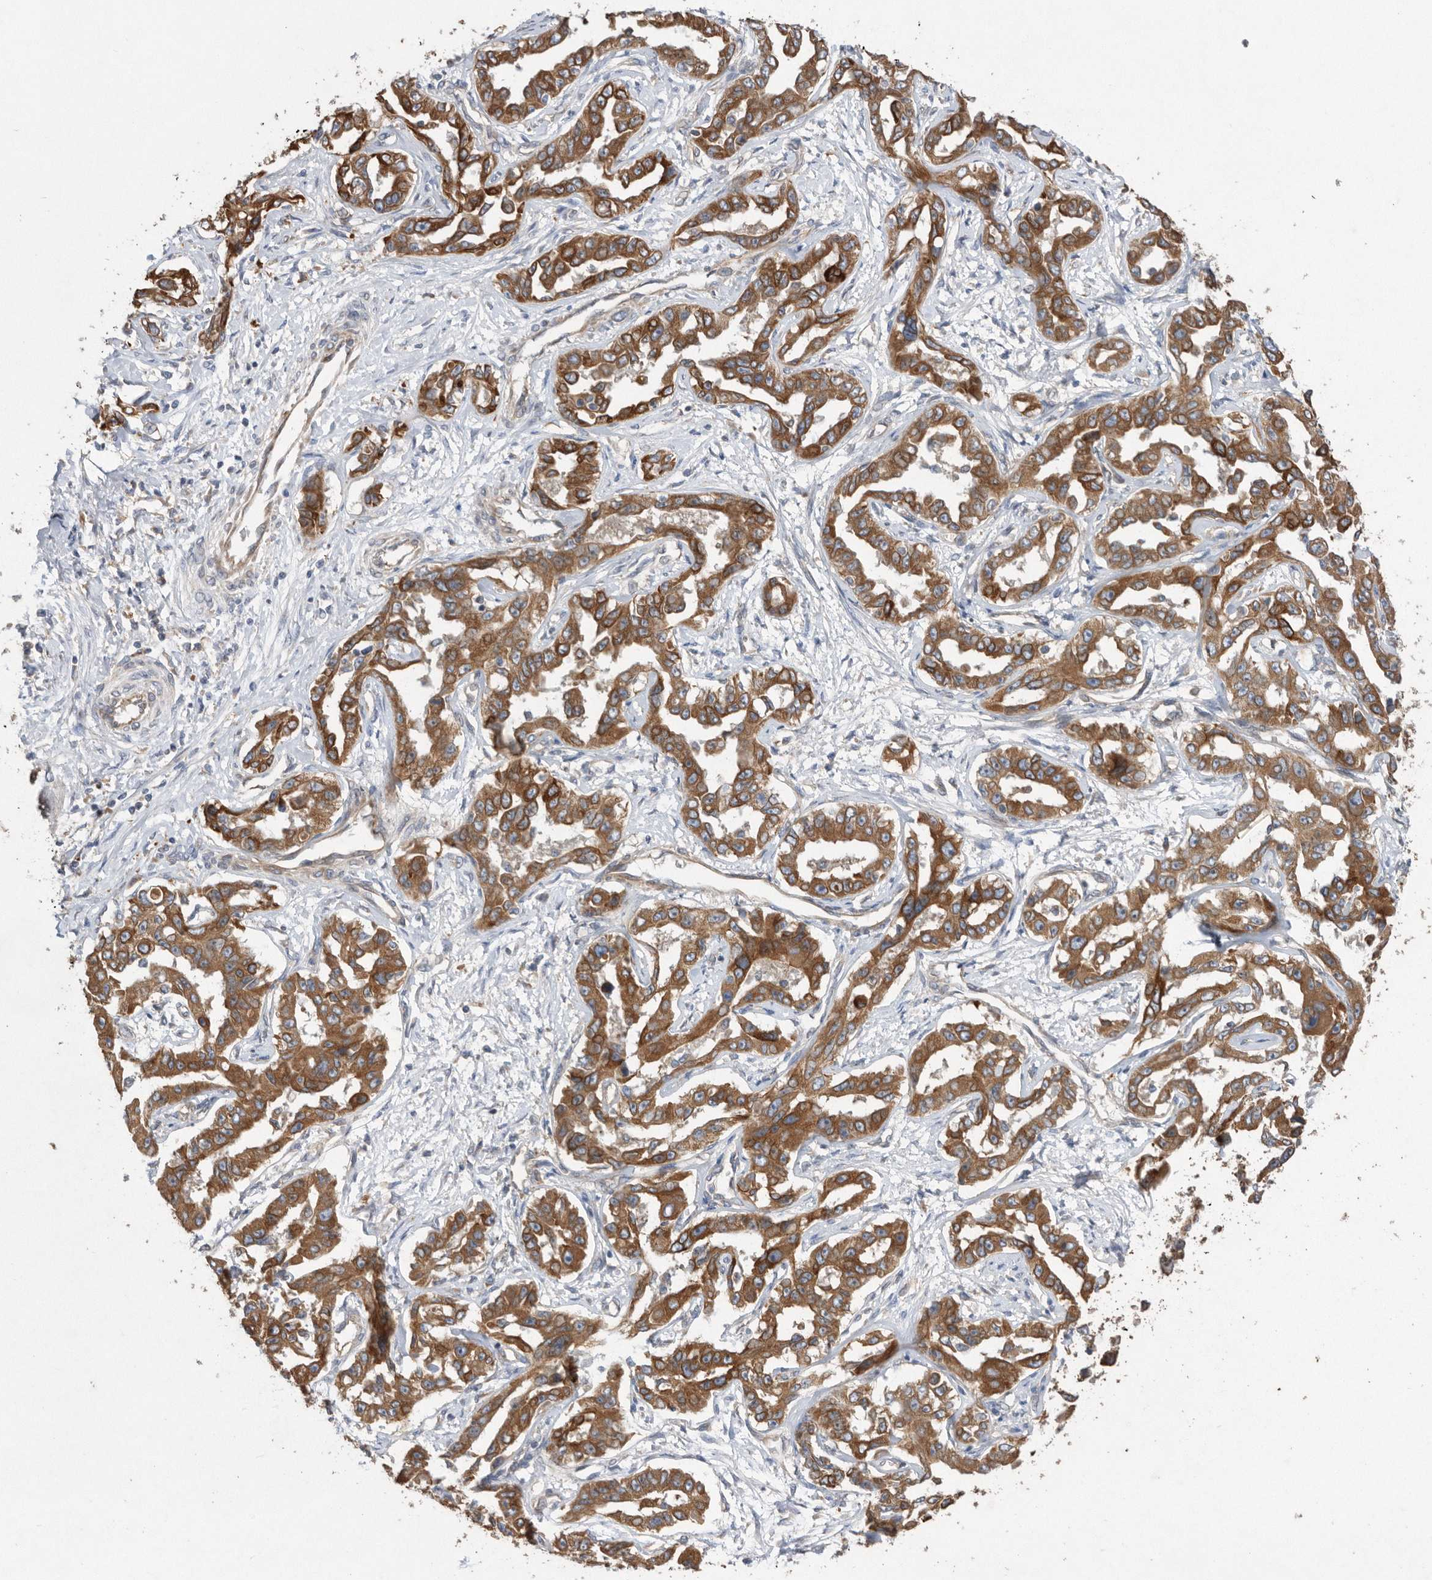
{"staining": {"intensity": "moderate", "quantity": ">75%", "location": "cytoplasmic/membranous"}, "tissue": "liver cancer", "cell_type": "Tumor cells", "image_type": "cancer", "snomed": [{"axis": "morphology", "description": "Cholangiocarcinoma"}, {"axis": "topography", "description": "Liver"}], "caption": "Cholangiocarcinoma (liver) stained with DAB (3,3'-diaminobenzidine) immunohistochemistry demonstrates medium levels of moderate cytoplasmic/membranous expression in approximately >75% of tumor cells.", "gene": "PON2", "patient": {"sex": "male", "age": 59}}